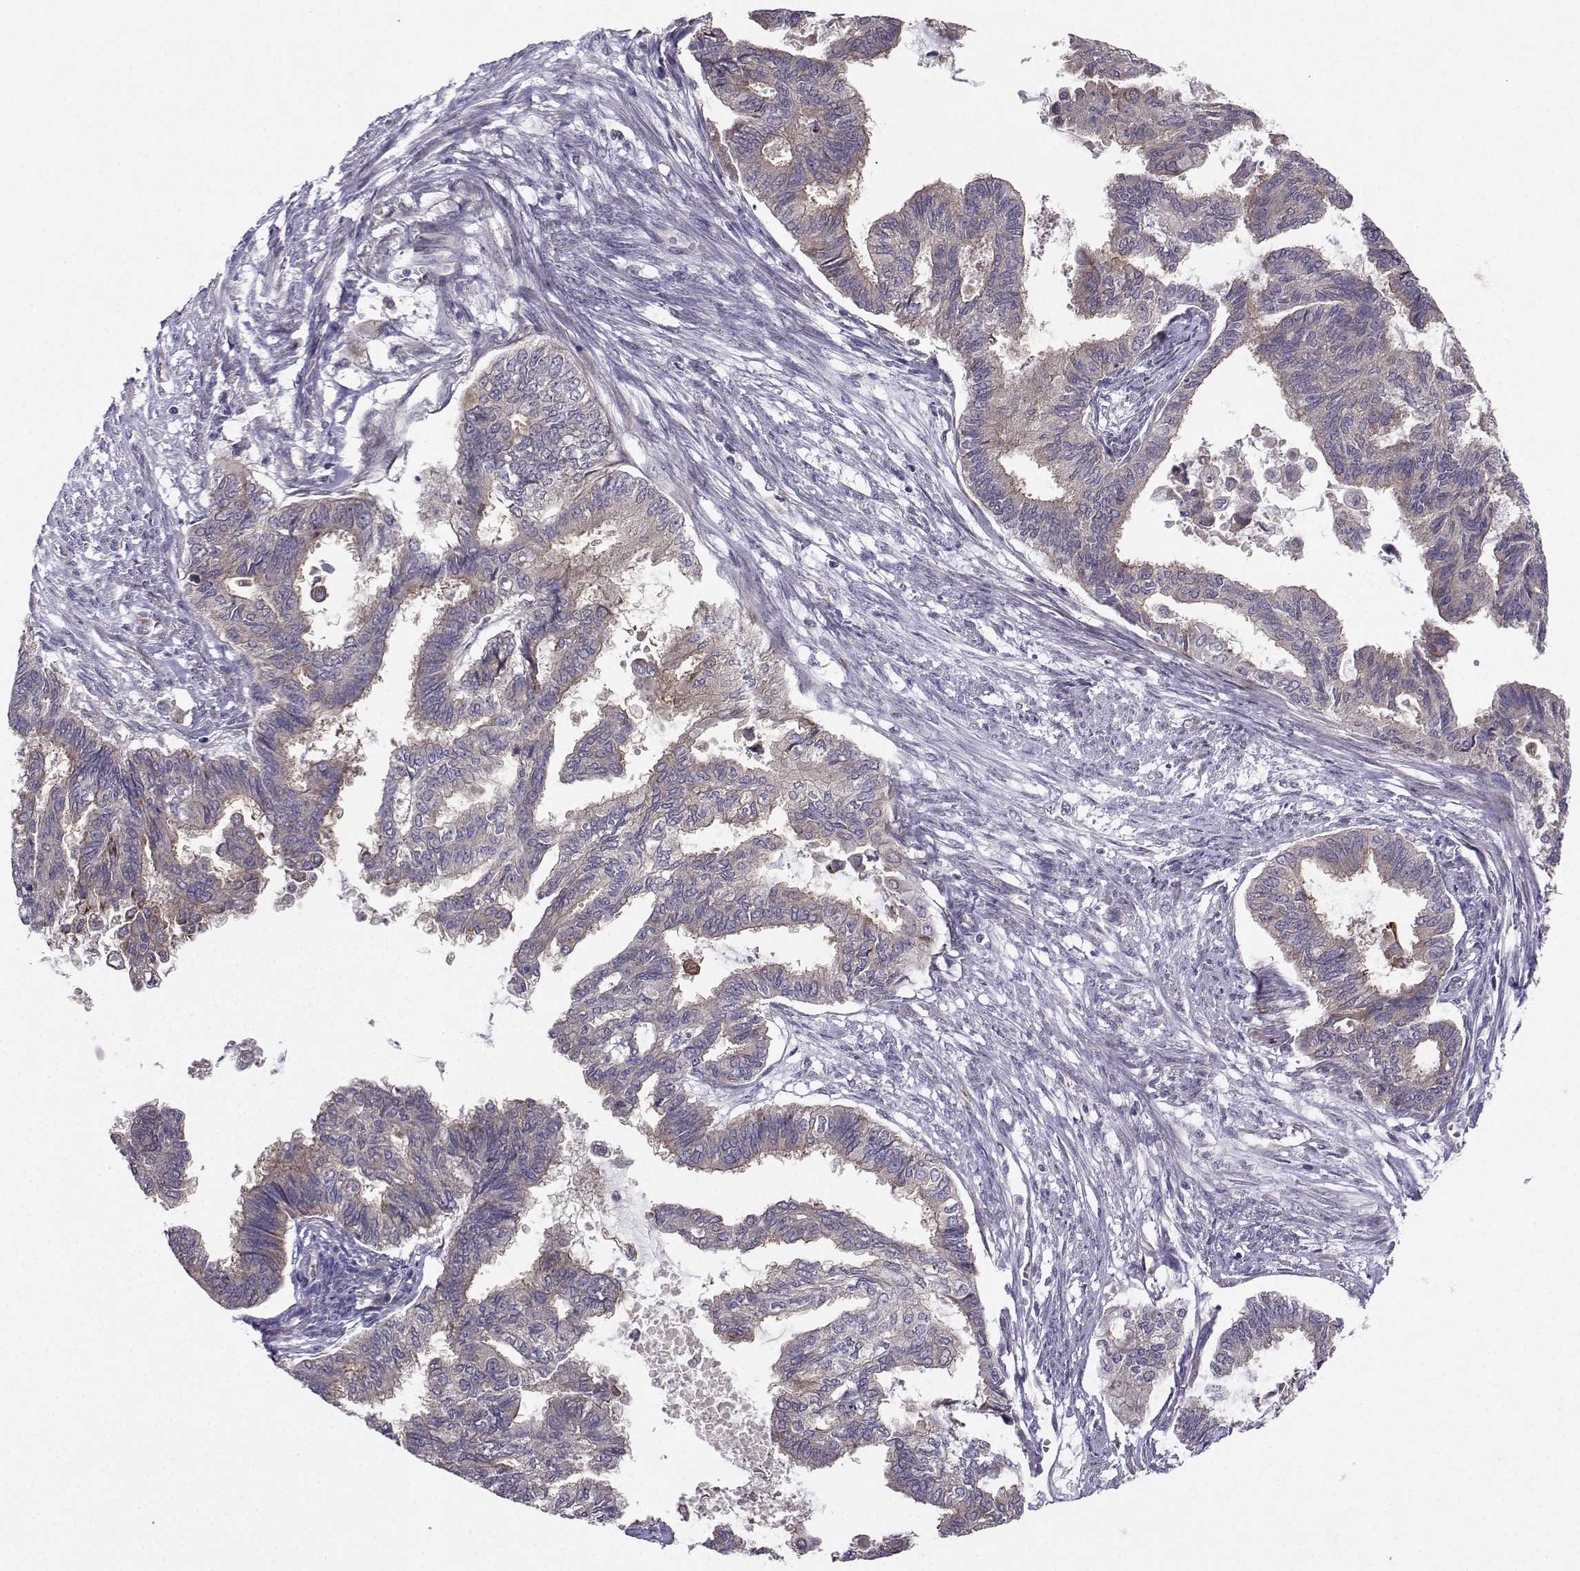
{"staining": {"intensity": "weak", "quantity": "<25%", "location": "cytoplasmic/membranous"}, "tissue": "endometrial cancer", "cell_type": "Tumor cells", "image_type": "cancer", "snomed": [{"axis": "morphology", "description": "Adenocarcinoma, NOS"}, {"axis": "topography", "description": "Endometrium"}], "caption": "IHC image of neoplastic tissue: adenocarcinoma (endometrial) stained with DAB (3,3'-diaminobenzidine) reveals no significant protein expression in tumor cells.", "gene": "STXBP5", "patient": {"sex": "female", "age": 86}}